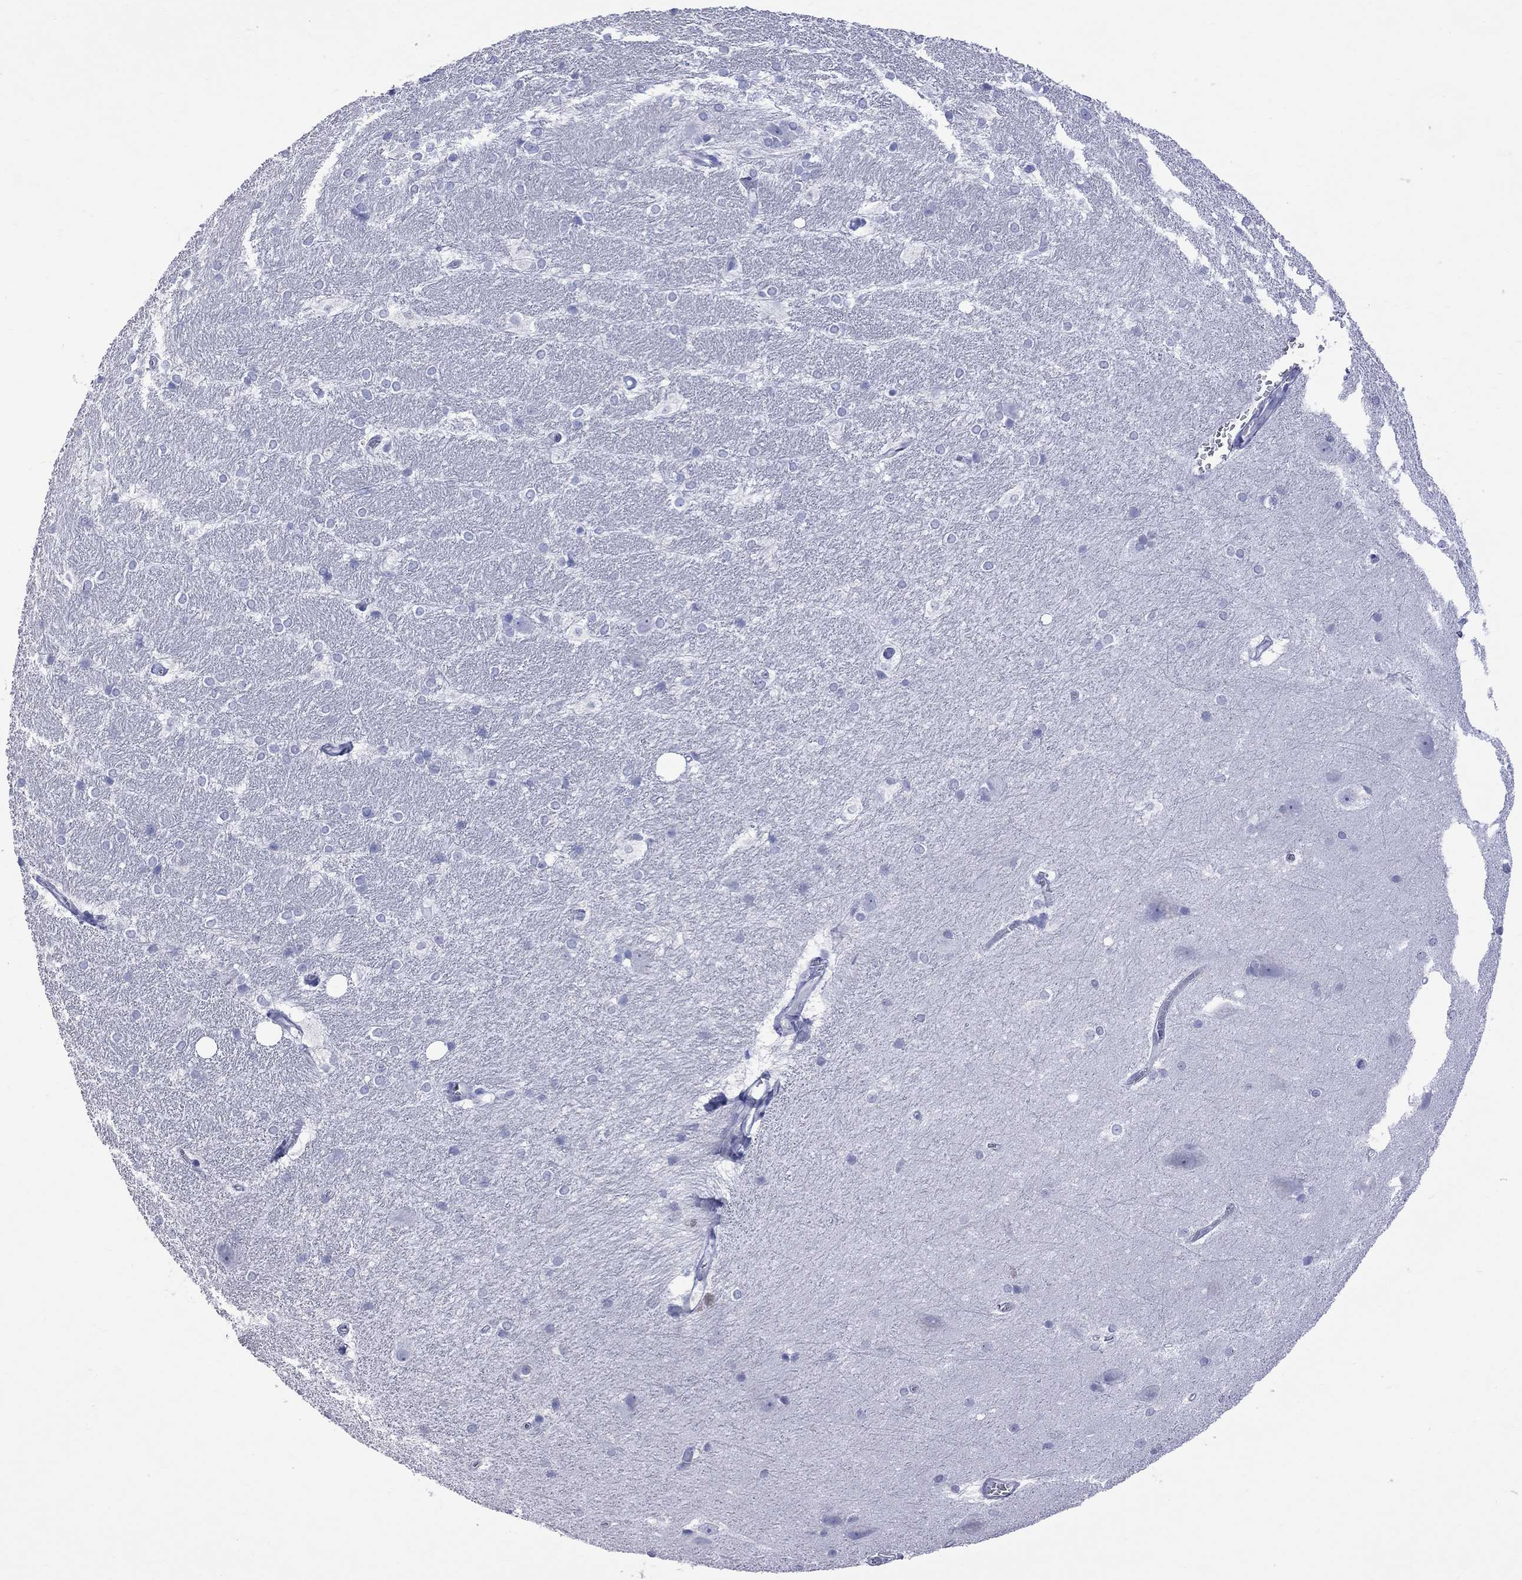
{"staining": {"intensity": "negative", "quantity": "none", "location": "none"}, "tissue": "hippocampus", "cell_type": "Glial cells", "image_type": "normal", "snomed": [{"axis": "morphology", "description": "Normal tissue, NOS"}, {"axis": "topography", "description": "Cerebral cortex"}, {"axis": "topography", "description": "Hippocampus"}], "caption": "DAB (3,3'-diaminobenzidine) immunohistochemical staining of benign human hippocampus exhibits no significant positivity in glial cells.", "gene": "BPIFB1", "patient": {"sex": "female", "age": 19}}